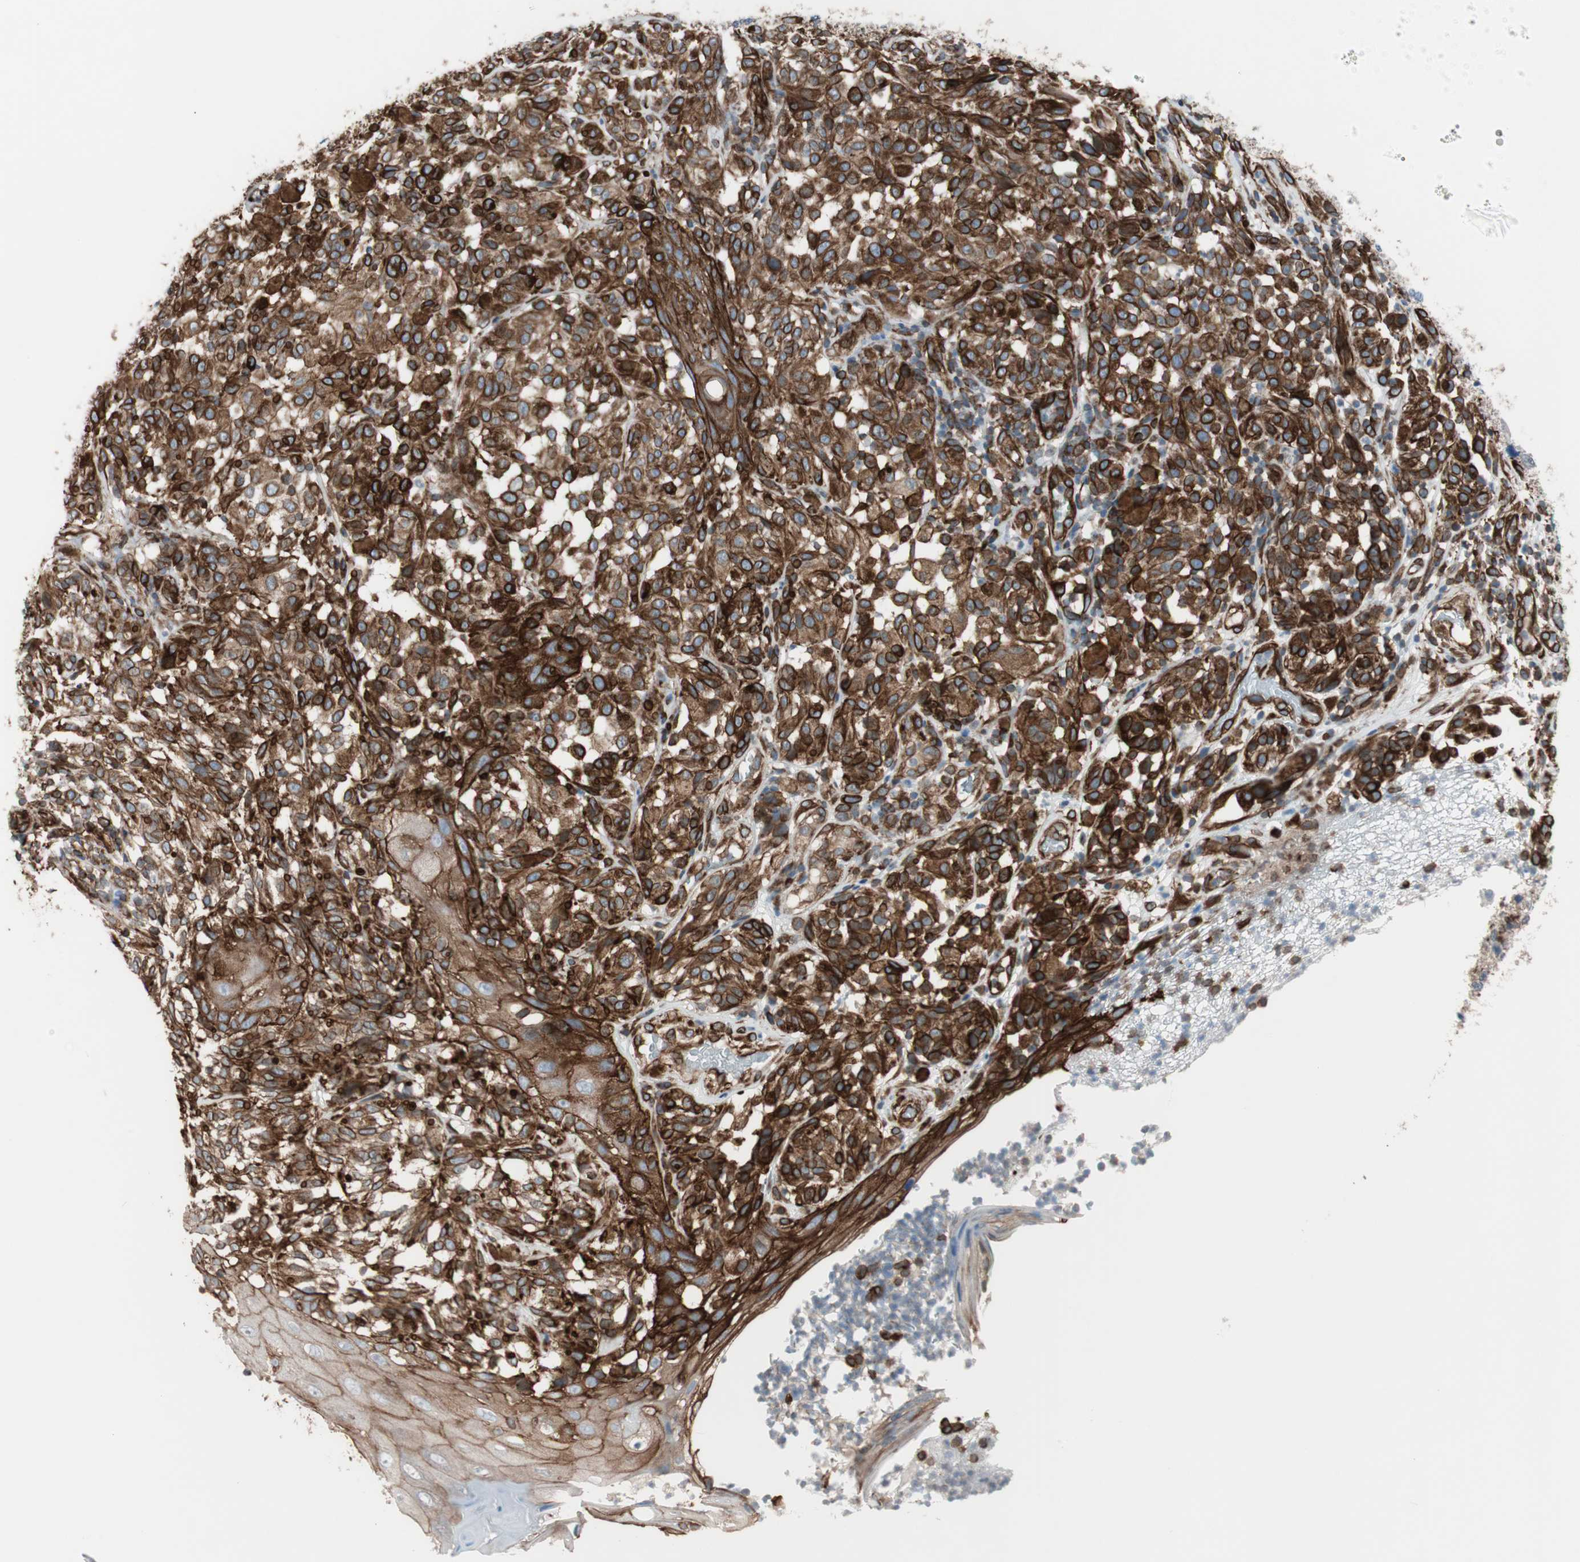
{"staining": {"intensity": "strong", "quantity": ">75%", "location": "cytoplasmic/membranous"}, "tissue": "melanoma", "cell_type": "Tumor cells", "image_type": "cancer", "snomed": [{"axis": "morphology", "description": "Malignant melanoma, NOS"}, {"axis": "topography", "description": "Skin"}], "caption": "An image of melanoma stained for a protein reveals strong cytoplasmic/membranous brown staining in tumor cells.", "gene": "TCTA", "patient": {"sex": "female", "age": 46}}